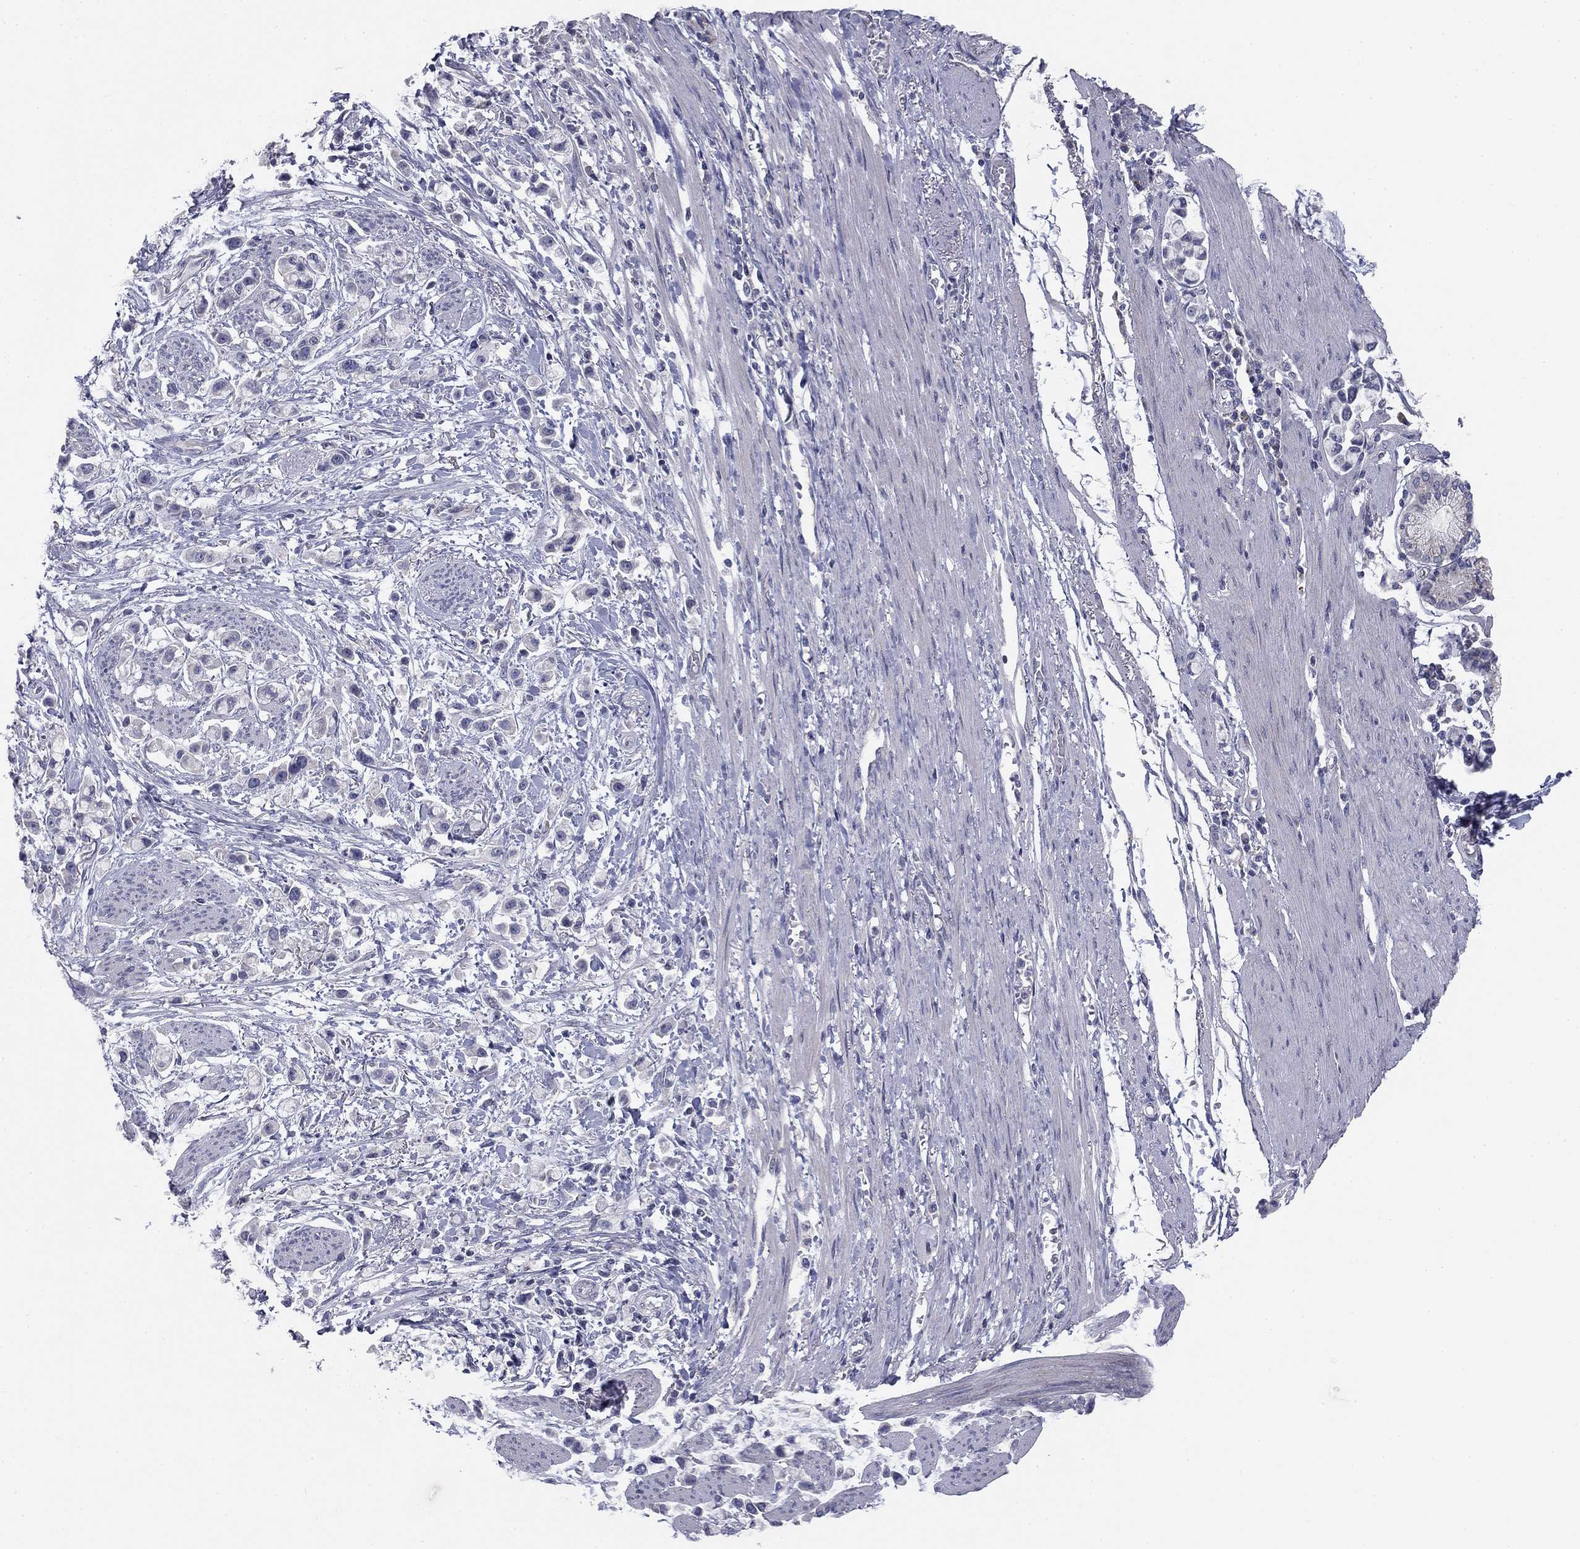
{"staining": {"intensity": "negative", "quantity": "none", "location": "none"}, "tissue": "stomach cancer", "cell_type": "Tumor cells", "image_type": "cancer", "snomed": [{"axis": "morphology", "description": "Adenocarcinoma, NOS"}, {"axis": "topography", "description": "Stomach"}], "caption": "Immunohistochemistry (IHC) image of neoplastic tissue: human adenocarcinoma (stomach) stained with DAB (3,3'-diaminobenzidine) exhibits no significant protein expression in tumor cells. The staining was performed using DAB (3,3'-diaminobenzidine) to visualize the protein expression in brown, while the nuclei were stained in blue with hematoxylin (Magnification: 20x).", "gene": "SEPTIN3", "patient": {"sex": "female", "age": 81}}